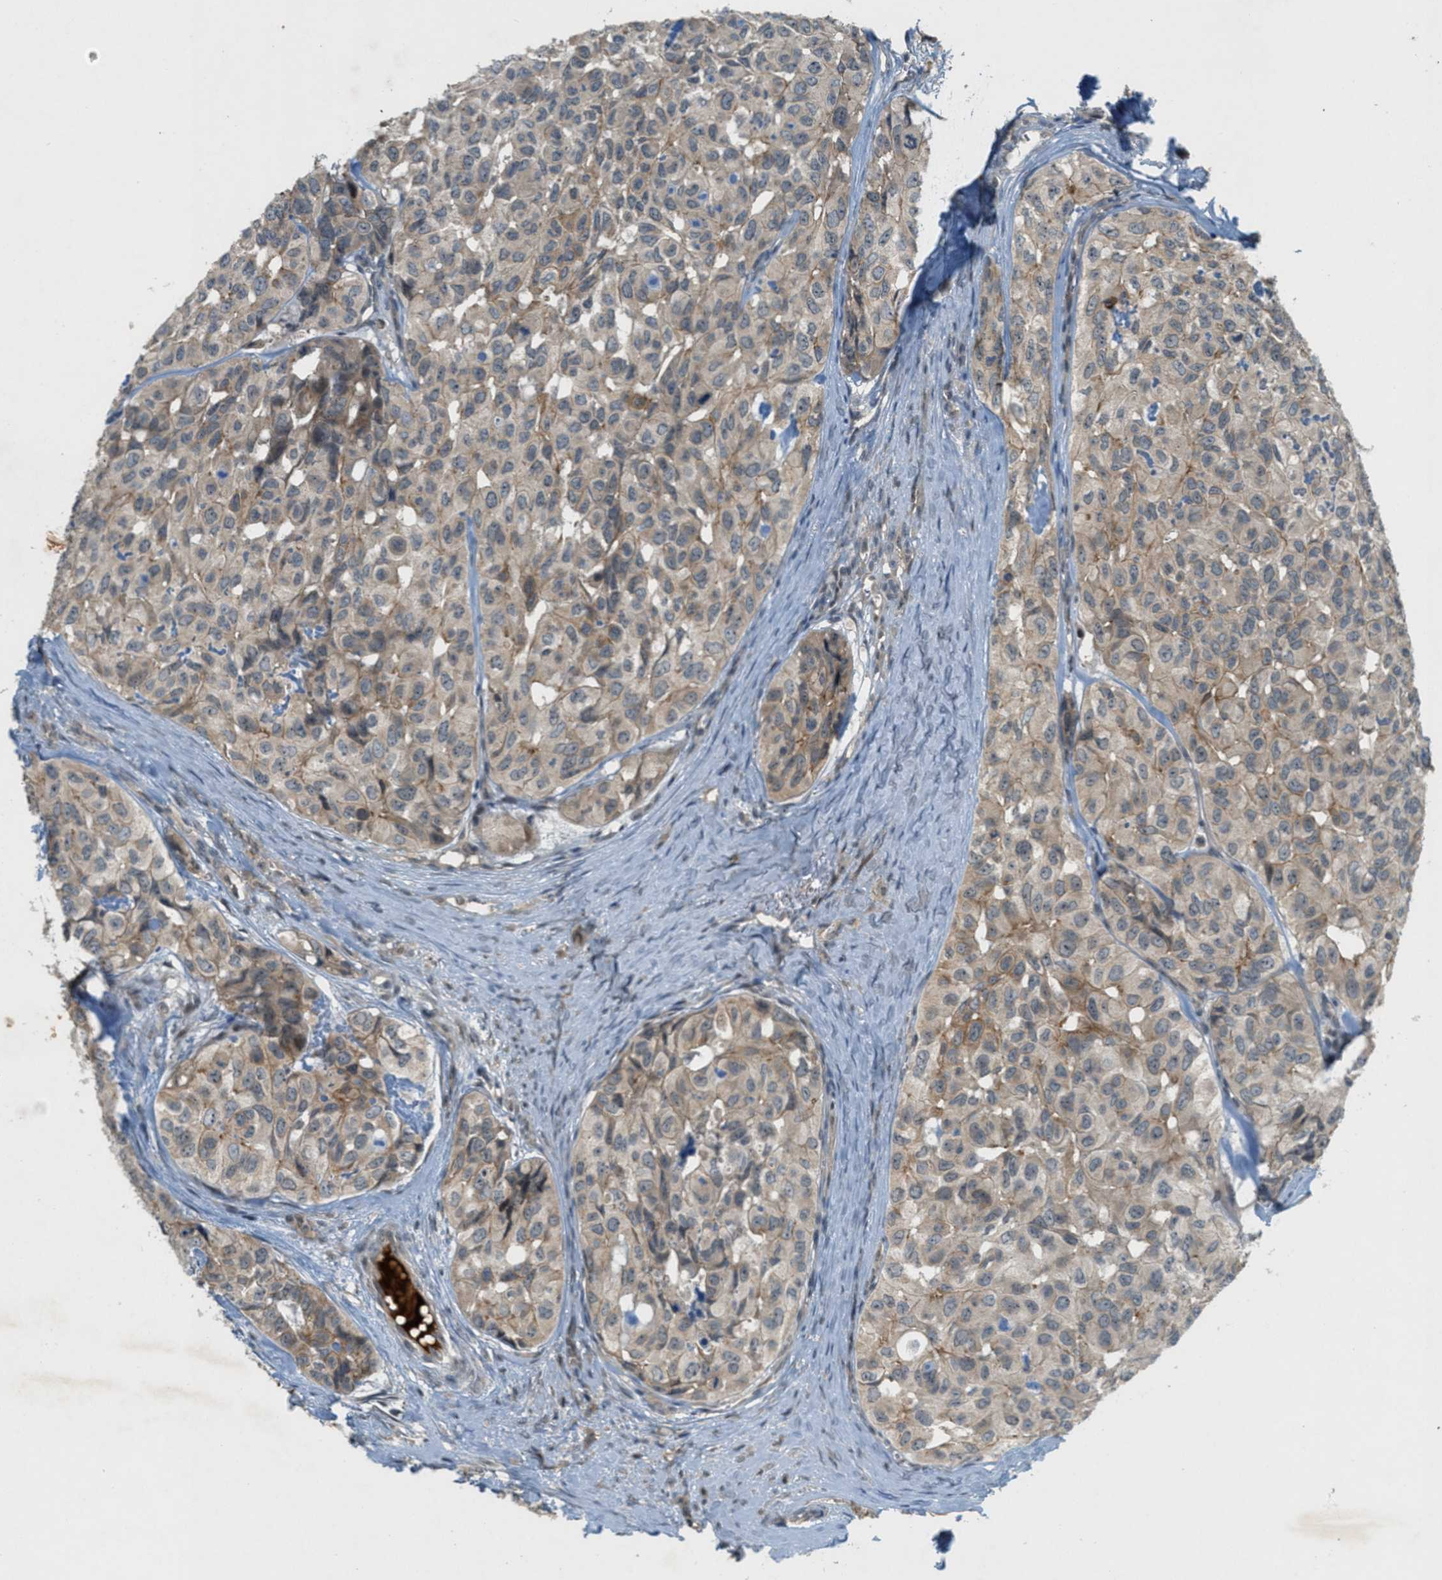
{"staining": {"intensity": "weak", "quantity": ">75%", "location": "cytoplasmic/membranous"}, "tissue": "head and neck cancer", "cell_type": "Tumor cells", "image_type": "cancer", "snomed": [{"axis": "morphology", "description": "Adenocarcinoma, NOS"}, {"axis": "topography", "description": "Salivary gland, NOS"}, {"axis": "topography", "description": "Head-Neck"}], "caption": "Tumor cells exhibit low levels of weak cytoplasmic/membranous positivity in about >75% of cells in human head and neck cancer.", "gene": "STK11", "patient": {"sex": "female", "age": 76}}